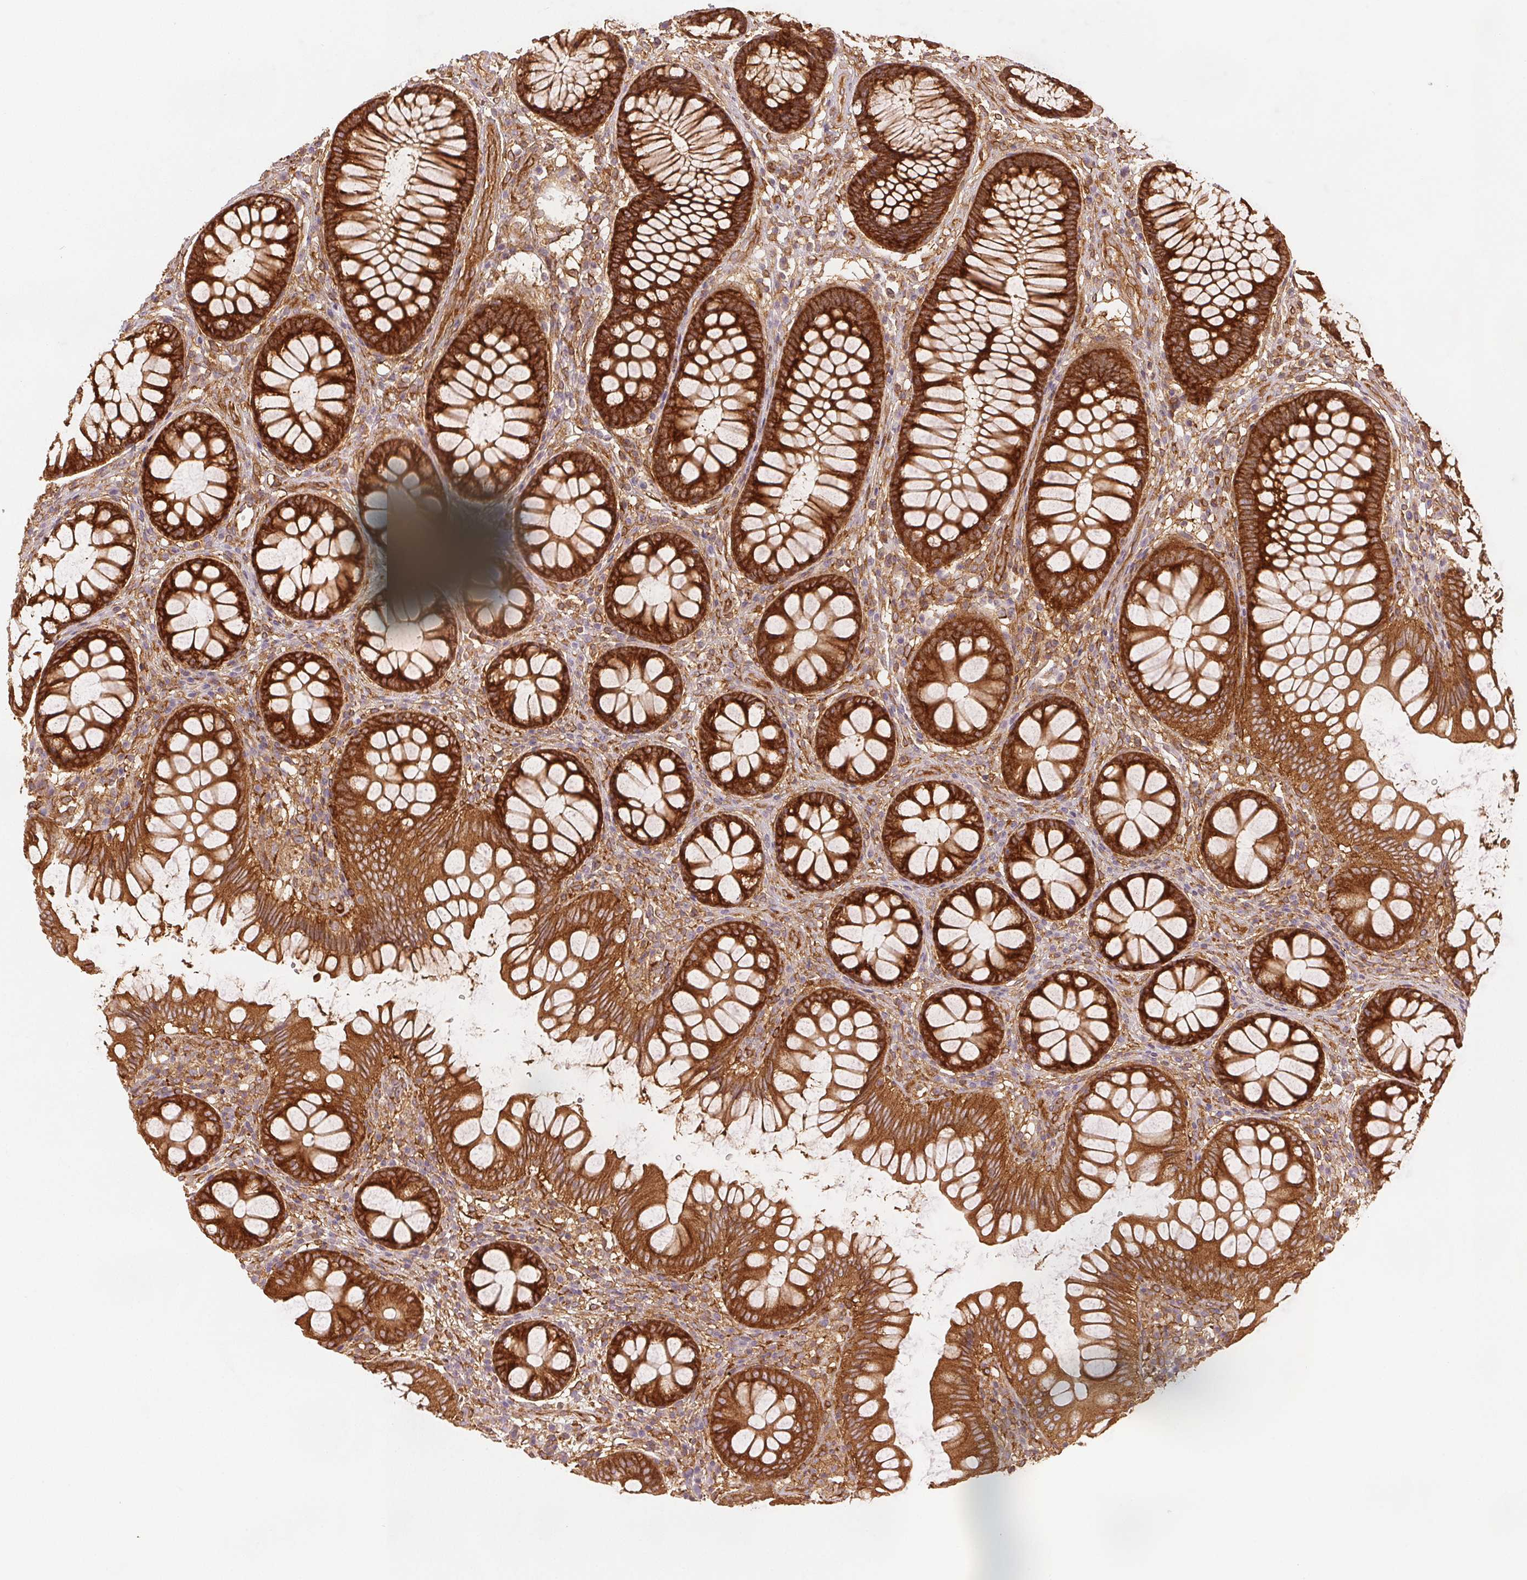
{"staining": {"intensity": "moderate", "quantity": ">75%", "location": "cytoplasmic/membranous"}, "tissue": "colon", "cell_type": "Endothelial cells", "image_type": "normal", "snomed": [{"axis": "morphology", "description": "Normal tissue, NOS"}, {"axis": "morphology", "description": "Adenoma, NOS"}, {"axis": "topography", "description": "Soft tissue"}, {"axis": "topography", "description": "Colon"}], "caption": "Brown immunohistochemical staining in unremarkable colon exhibits moderate cytoplasmic/membranous expression in approximately >75% of endothelial cells.", "gene": "DIAPH2", "patient": {"sex": "male", "age": 47}}